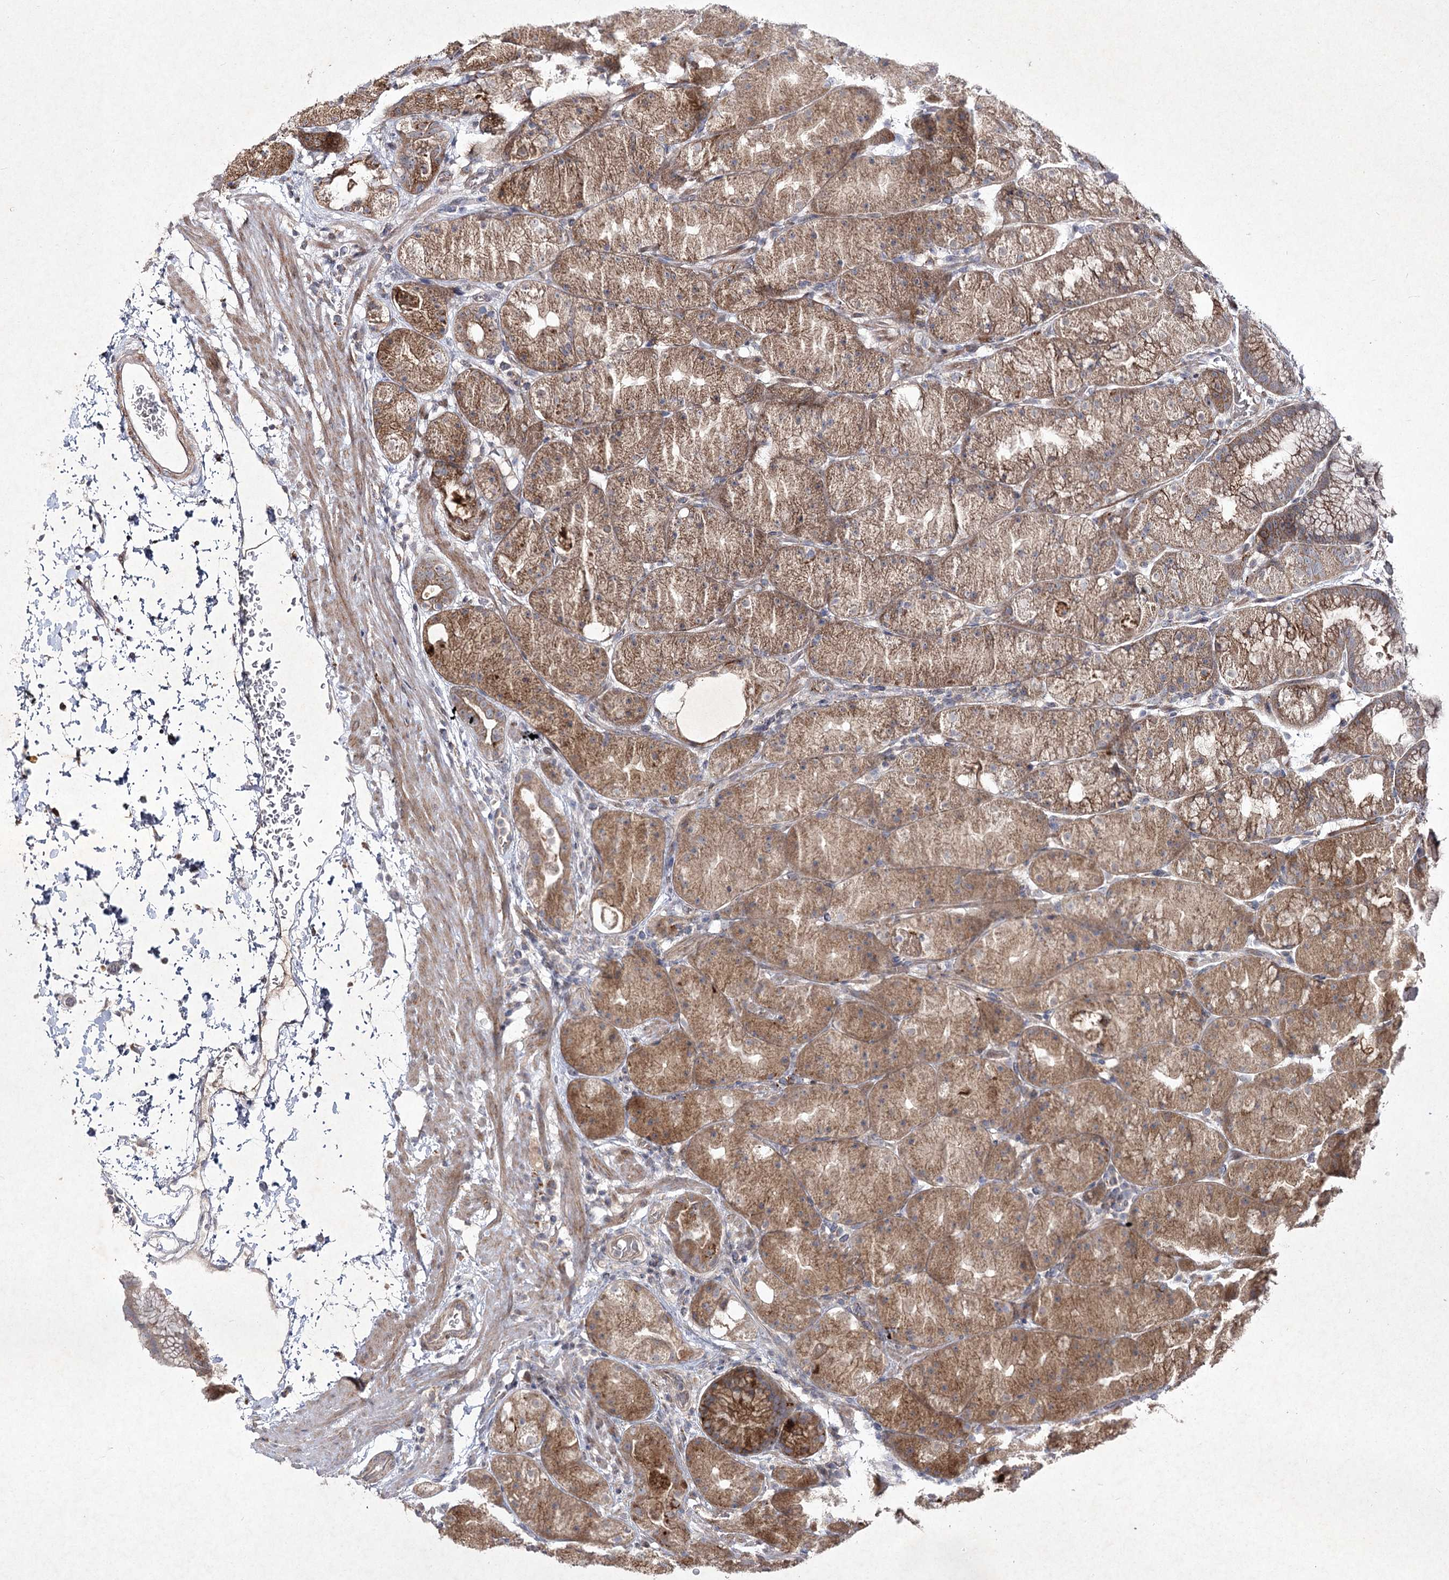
{"staining": {"intensity": "moderate", "quantity": ">75%", "location": "cytoplasmic/membranous"}, "tissue": "stomach", "cell_type": "Glandular cells", "image_type": "normal", "snomed": [{"axis": "morphology", "description": "Normal tissue, NOS"}, {"axis": "topography", "description": "Stomach, upper"}, {"axis": "topography", "description": "Stomach"}], "caption": "Immunohistochemistry of normal stomach demonstrates medium levels of moderate cytoplasmic/membranous expression in about >75% of glandular cells.", "gene": "CIB2", "patient": {"sex": "male", "age": 48}}